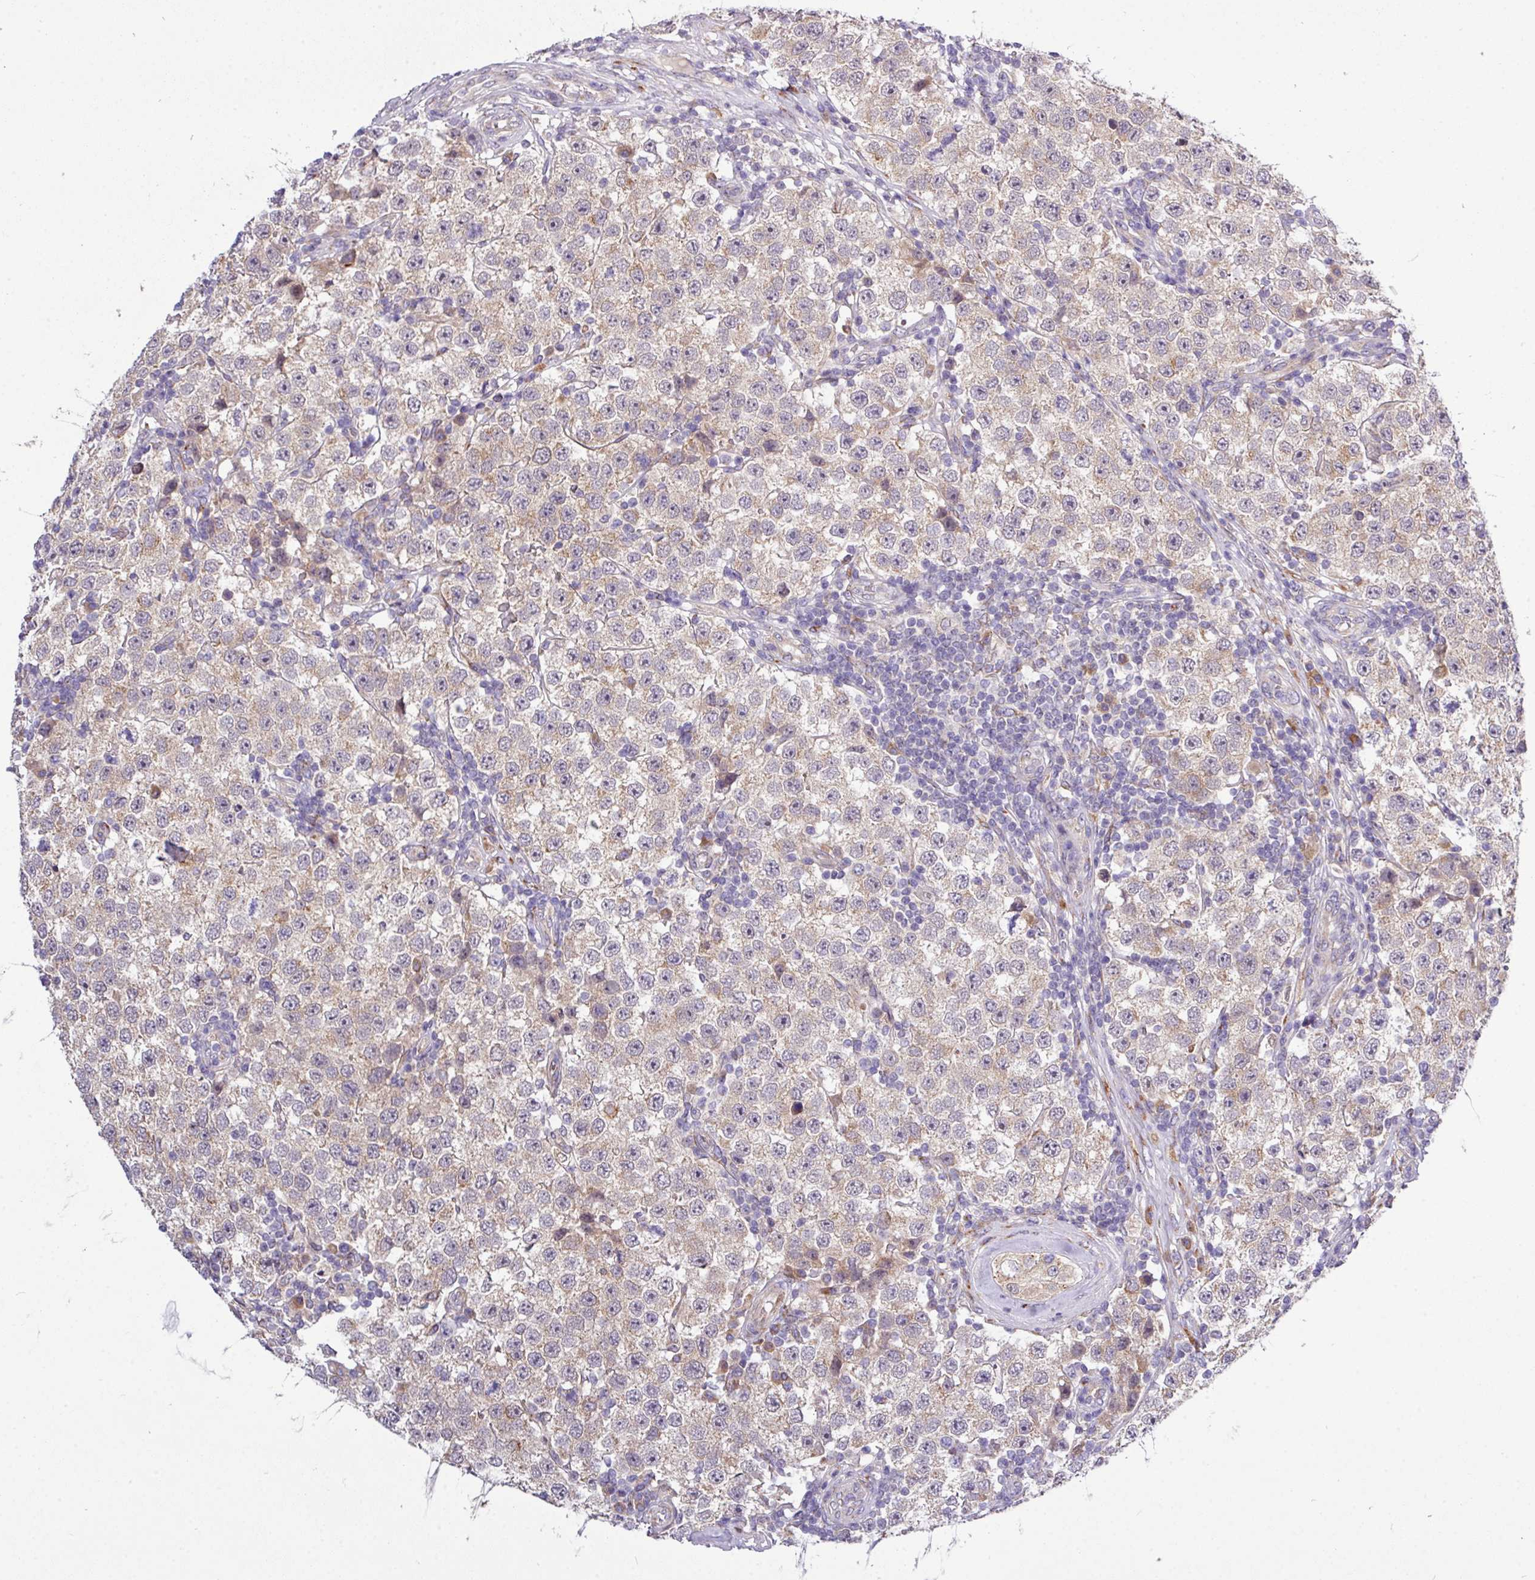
{"staining": {"intensity": "weak", "quantity": "25%-75%", "location": "cytoplasmic/membranous"}, "tissue": "testis cancer", "cell_type": "Tumor cells", "image_type": "cancer", "snomed": [{"axis": "morphology", "description": "Seminoma, NOS"}, {"axis": "topography", "description": "Testis"}], "caption": "An image of human testis cancer (seminoma) stained for a protein displays weak cytoplasmic/membranous brown staining in tumor cells. (Stains: DAB (3,3'-diaminobenzidine) in brown, nuclei in blue, Microscopy: brightfield microscopy at high magnification).", "gene": "TM2D2", "patient": {"sex": "male", "age": 34}}